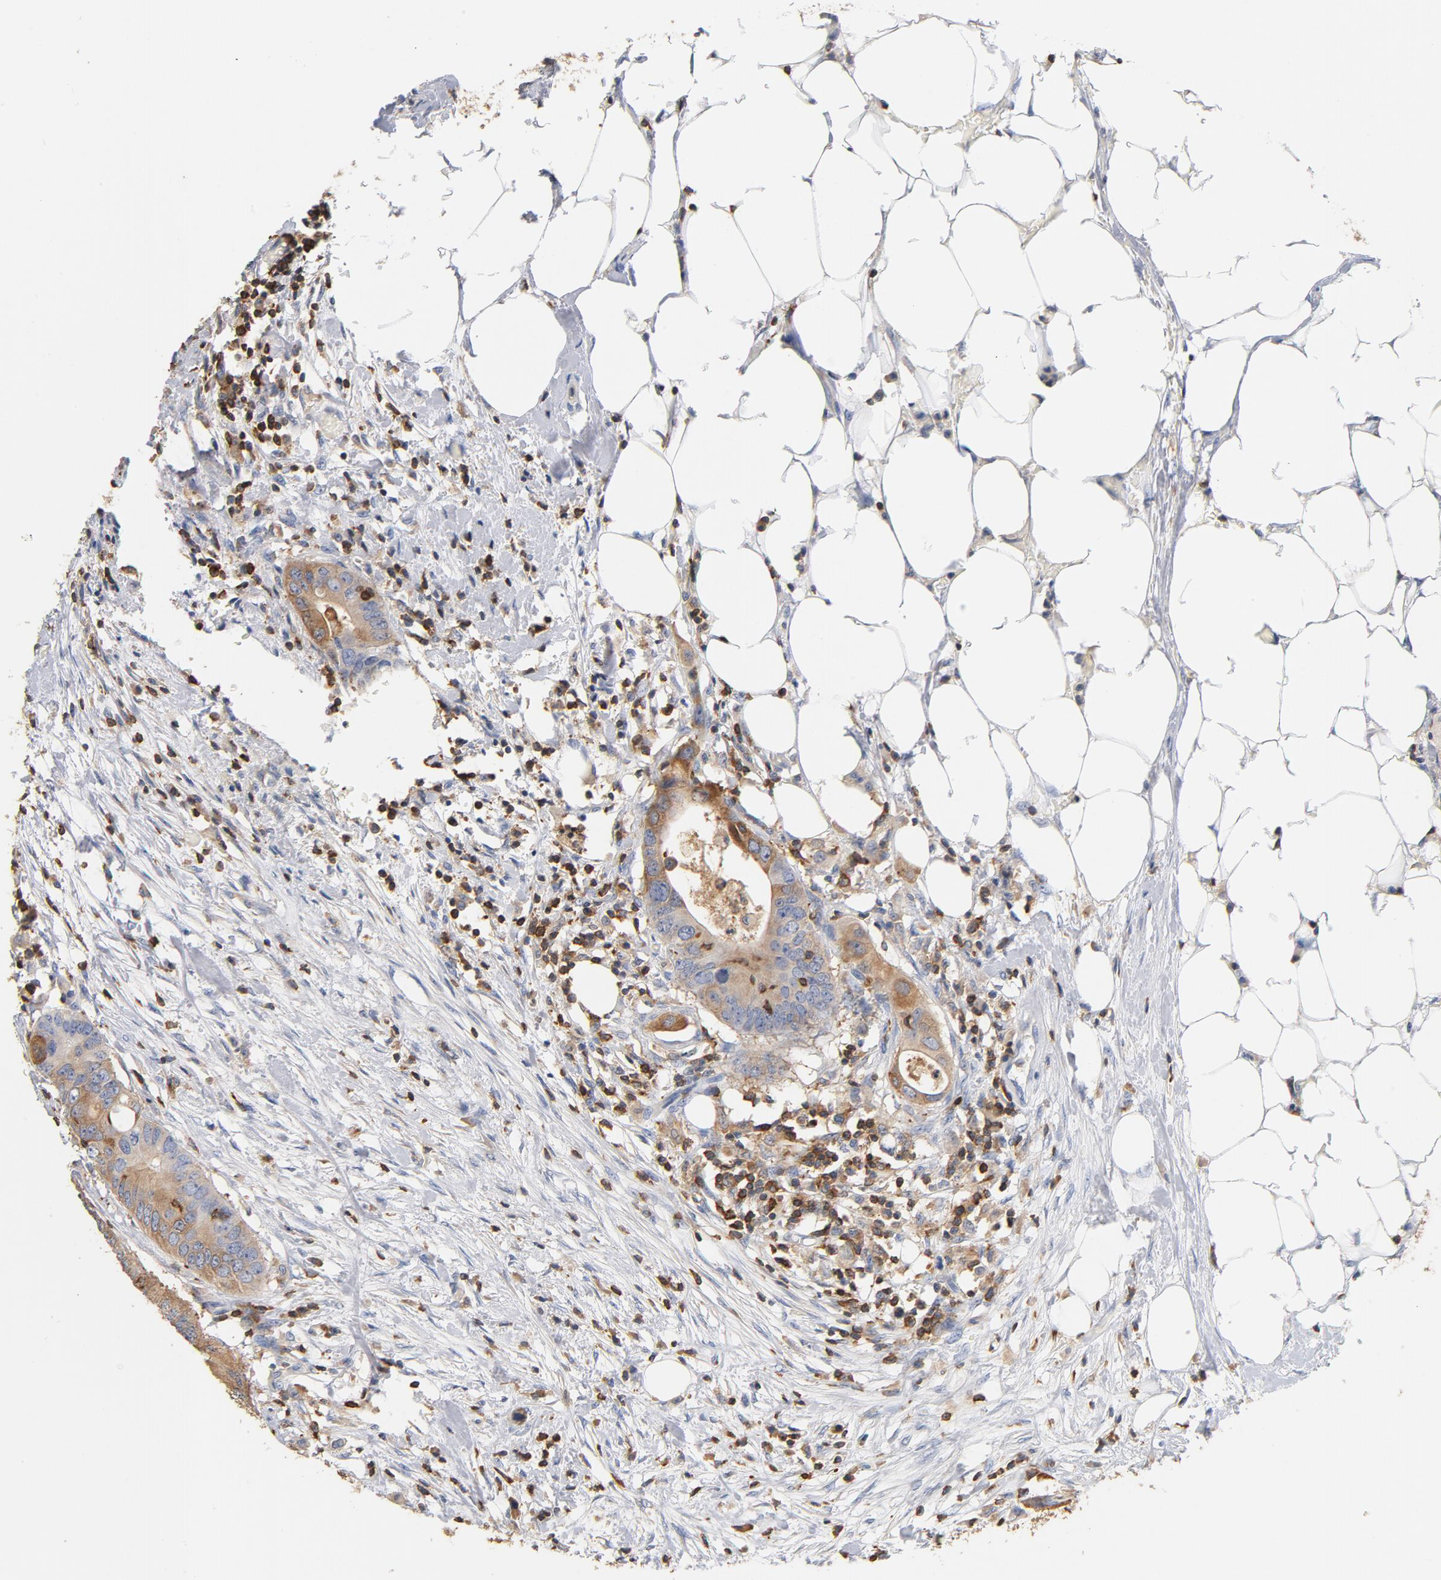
{"staining": {"intensity": "weak", "quantity": ">75%", "location": "cytoplasmic/membranous"}, "tissue": "colorectal cancer", "cell_type": "Tumor cells", "image_type": "cancer", "snomed": [{"axis": "morphology", "description": "Adenocarcinoma, NOS"}, {"axis": "topography", "description": "Colon"}], "caption": "A micrograph of adenocarcinoma (colorectal) stained for a protein demonstrates weak cytoplasmic/membranous brown staining in tumor cells. (DAB (3,3'-diaminobenzidine) = brown stain, brightfield microscopy at high magnification).", "gene": "EZR", "patient": {"sex": "male", "age": 71}}